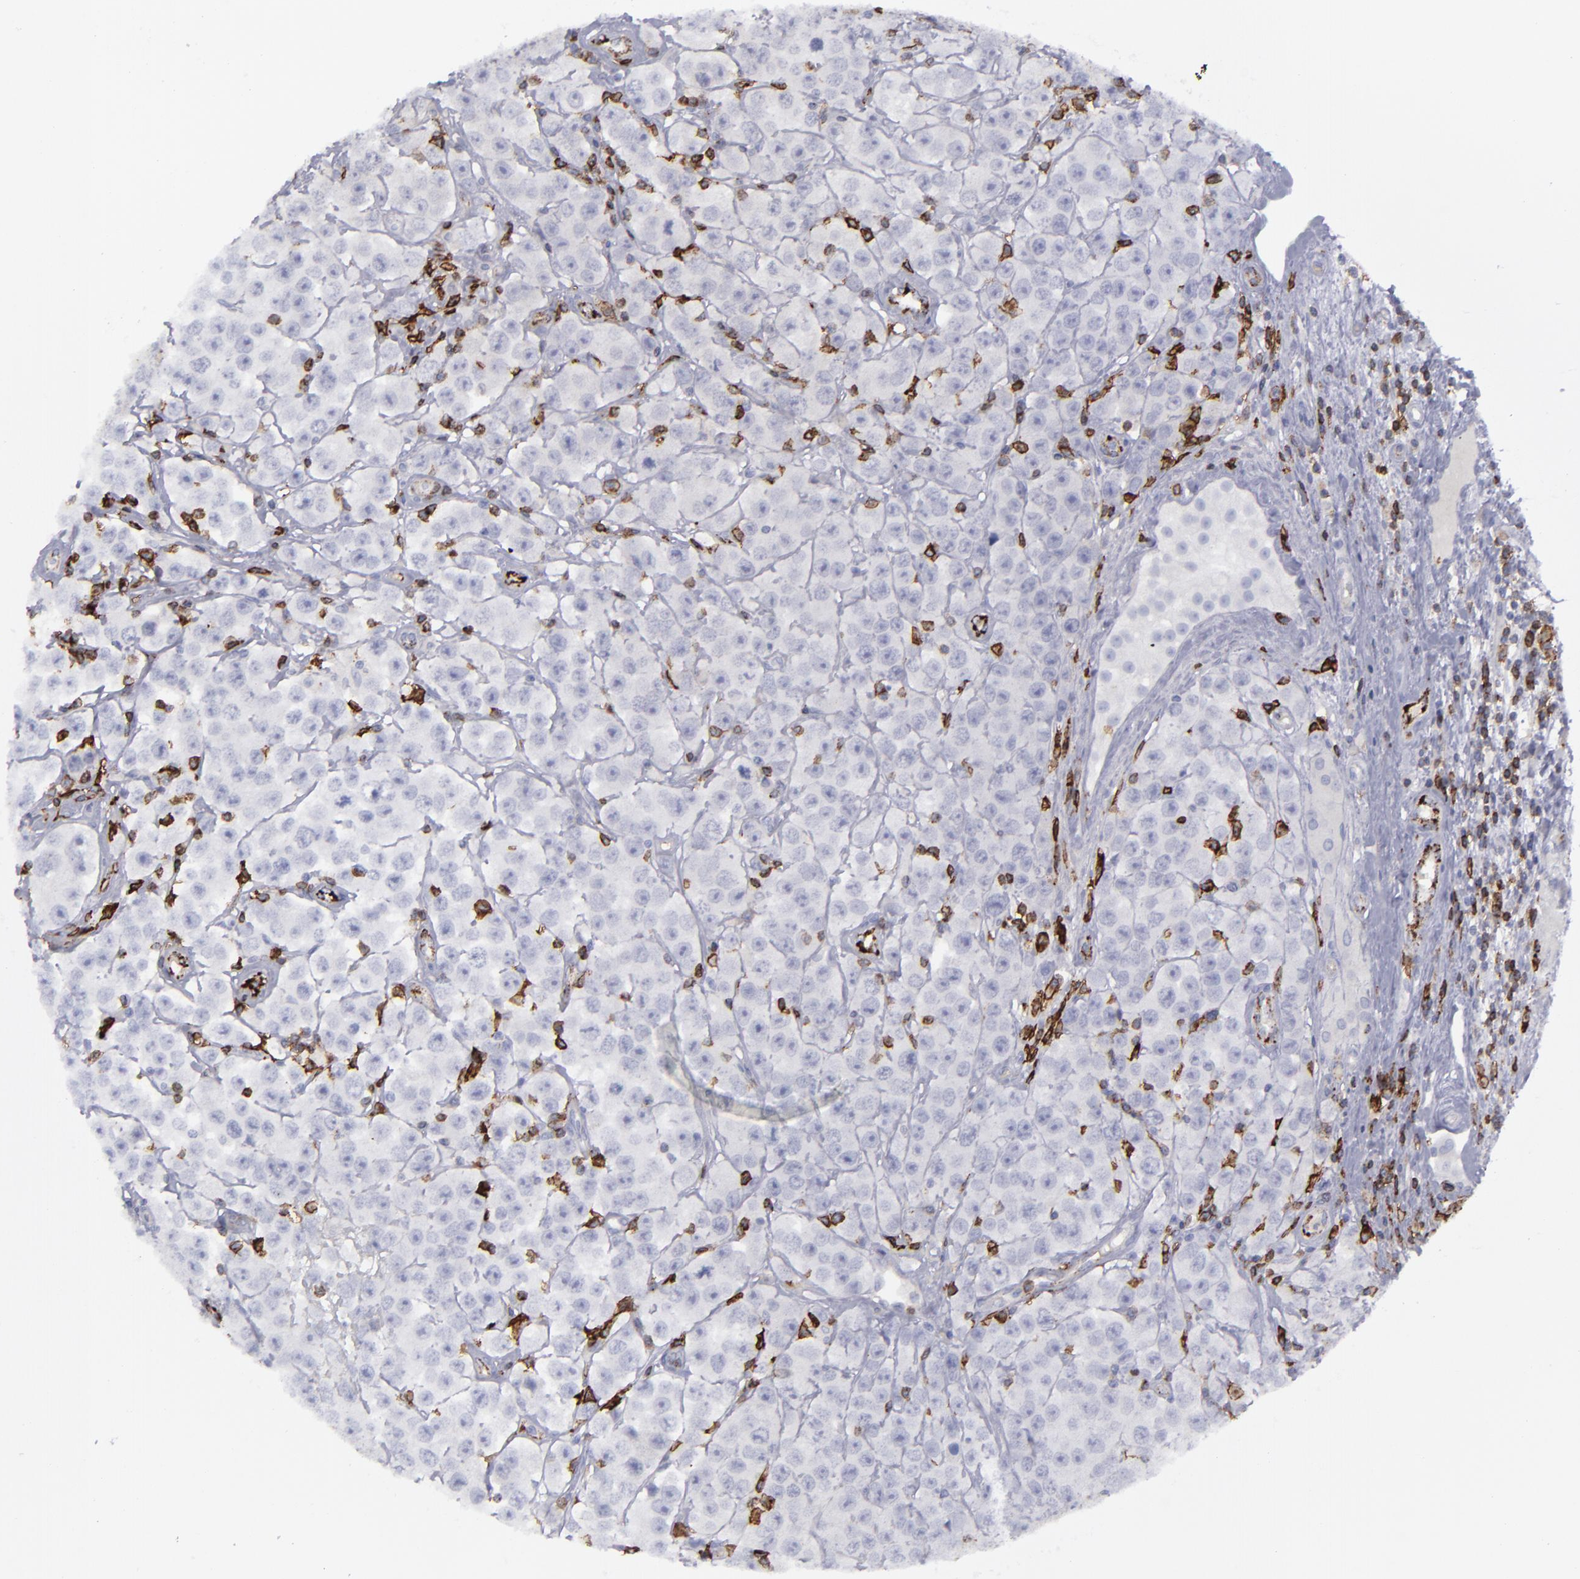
{"staining": {"intensity": "negative", "quantity": "none", "location": "none"}, "tissue": "testis cancer", "cell_type": "Tumor cells", "image_type": "cancer", "snomed": [{"axis": "morphology", "description": "Seminoma, NOS"}, {"axis": "topography", "description": "Testis"}], "caption": "Immunohistochemistry (IHC) of seminoma (testis) exhibits no positivity in tumor cells.", "gene": "CD27", "patient": {"sex": "male", "age": 52}}